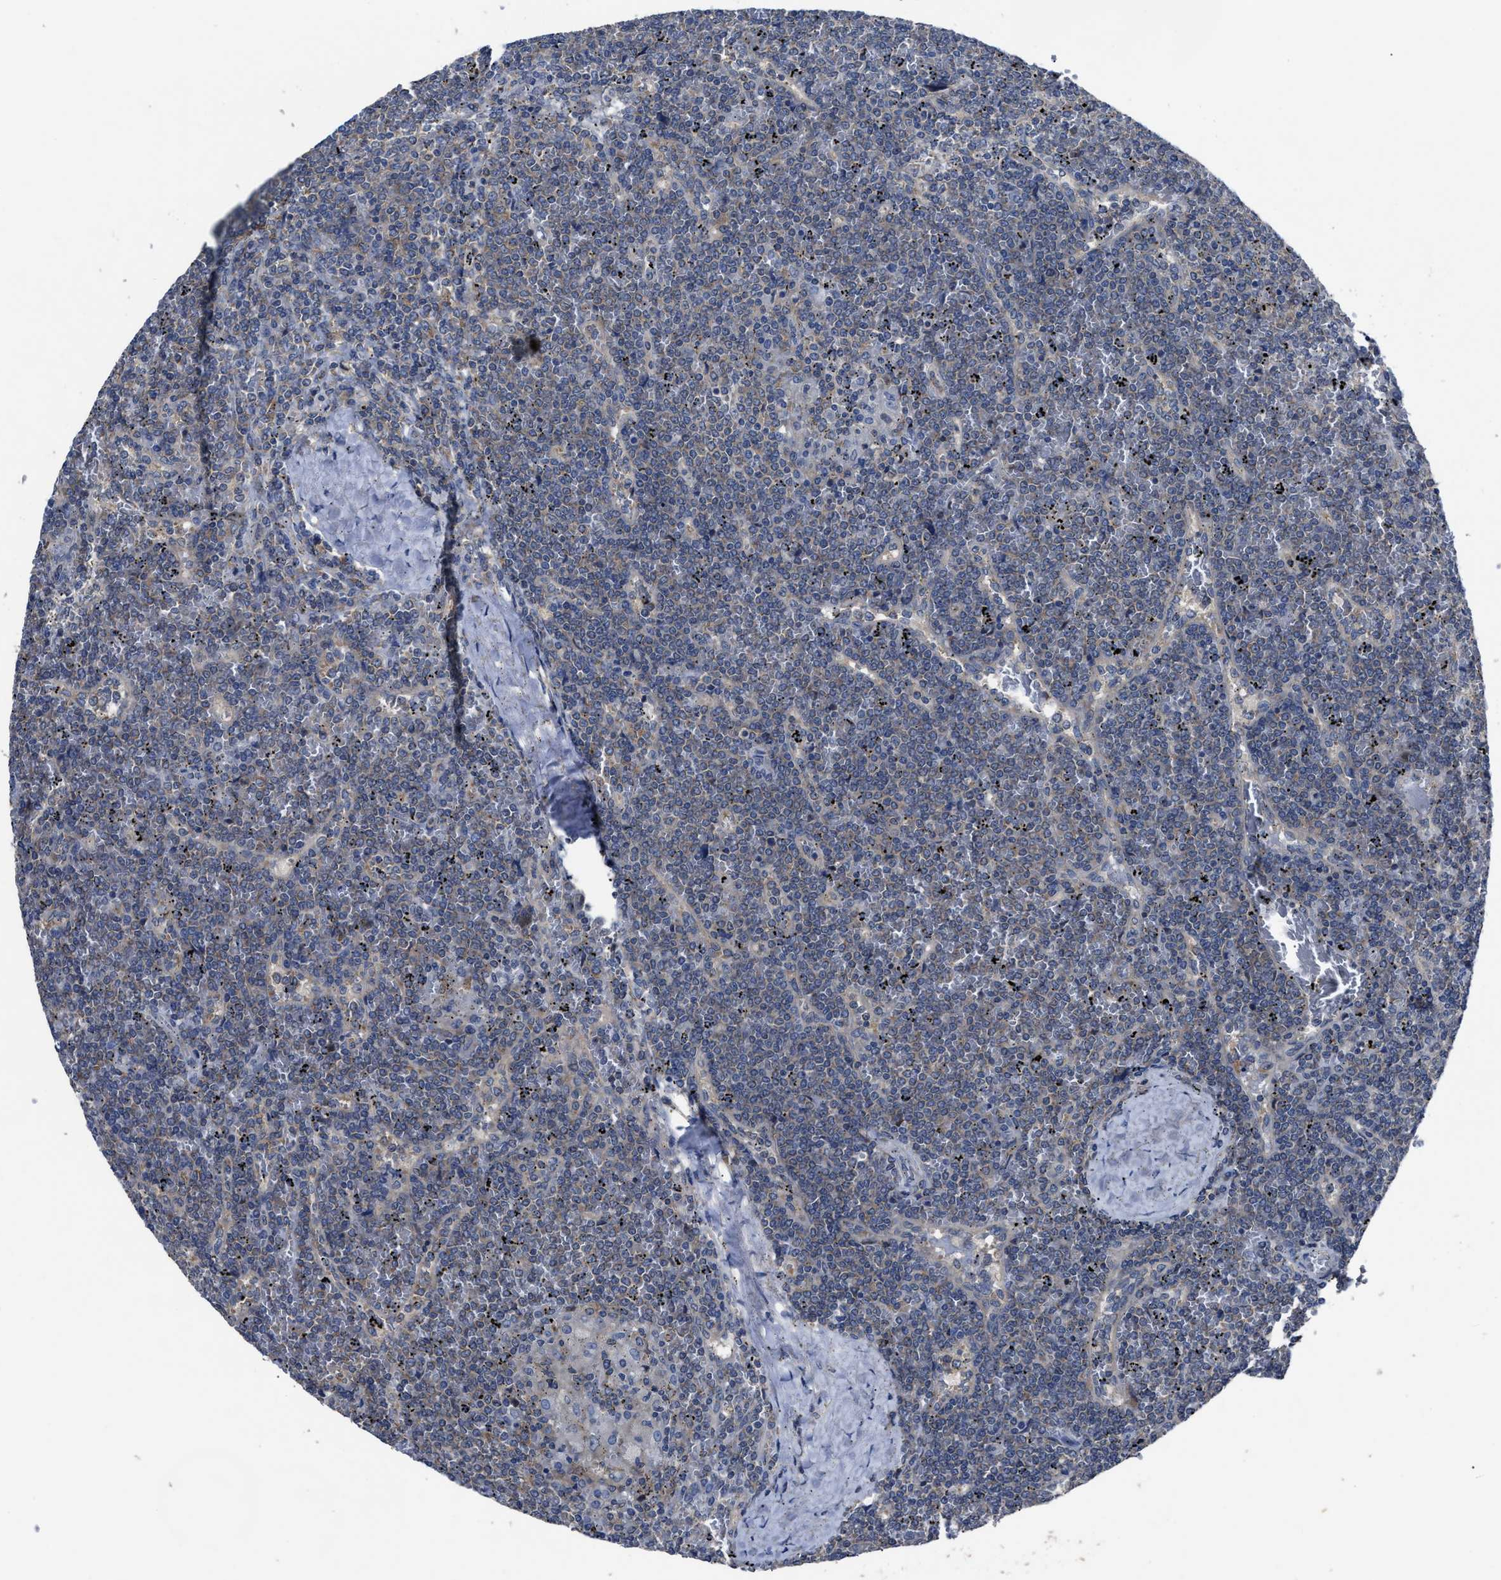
{"staining": {"intensity": "weak", "quantity": "<25%", "location": "cytoplasmic/membranous"}, "tissue": "lymphoma", "cell_type": "Tumor cells", "image_type": "cancer", "snomed": [{"axis": "morphology", "description": "Malignant lymphoma, non-Hodgkin's type, Low grade"}, {"axis": "topography", "description": "Spleen"}], "caption": "This photomicrograph is of lymphoma stained with immunohistochemistry (IHC) to label a protein in brown with the nuclei are counter-stained blue. There is no staining in tumor cells.", "gene": "UPF1", "patient": {"sex": "female", "age": 19}}